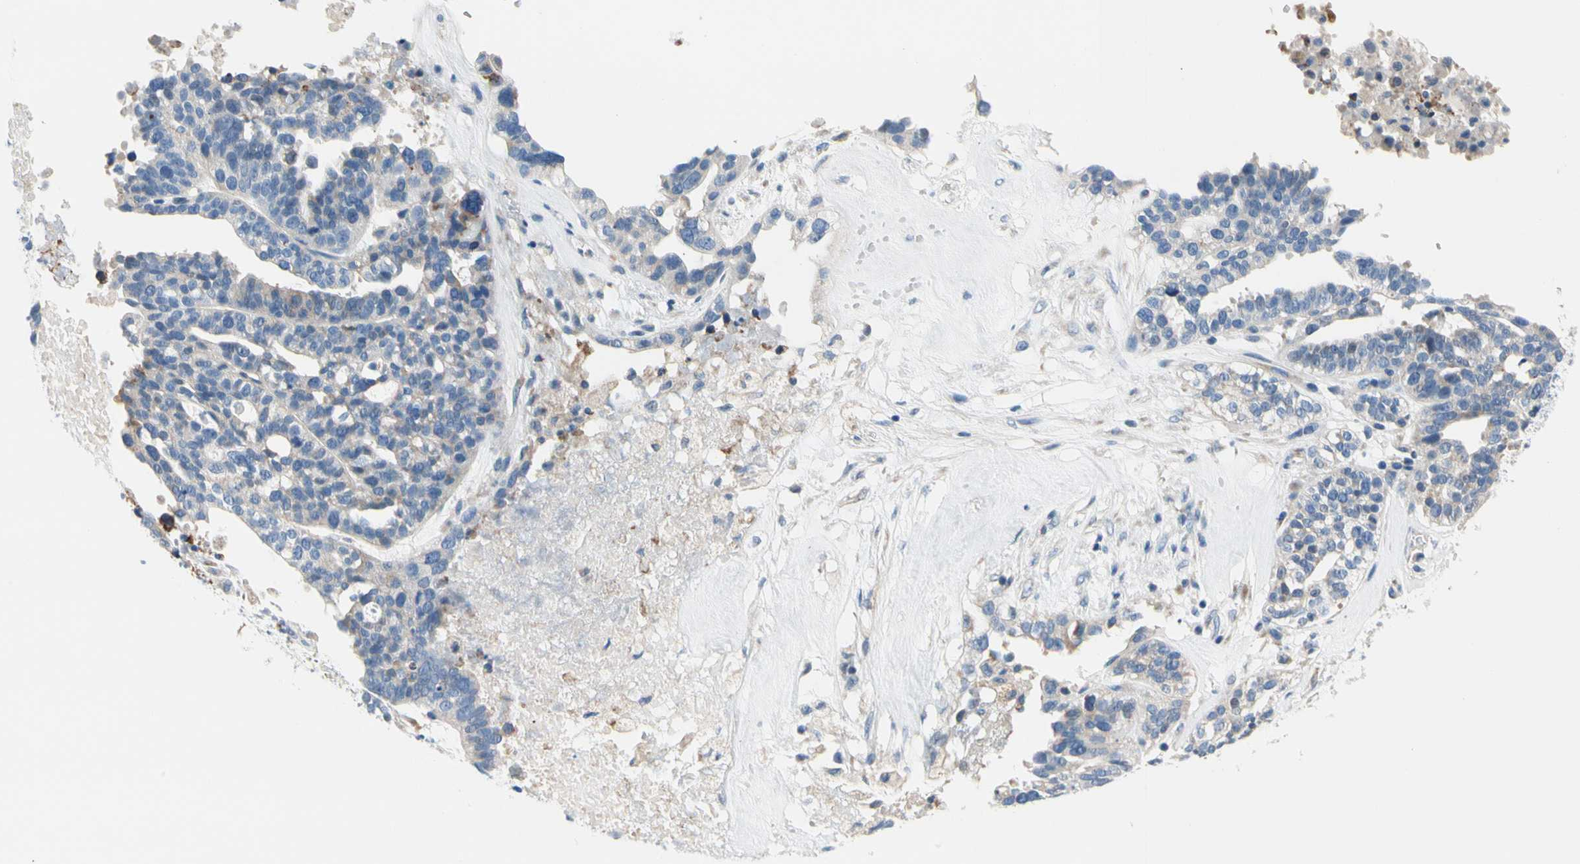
{"staining": {"intensity": "negative", "quantity": "none", "location": "none"}, "tissue": "ovarian cancer", "cell_type": "Tumor cells", "image_type": "cancer", "snomed": [{"axis": "morphology", "description": "Cystadenocarcinoma, serous, NOS"}, {"axis": "topography", "description": "Ovary"}], "caption": "This micrograph is of ovarian cancer (serous cystadenocarcinoma) stained with immunohistochemistry to label a protein in brown with the nuclei are counter-stained blue. There is no expression in tumor cells.", "gene": "STXBP1", "patient": {"sex": "female", "age": 59}}